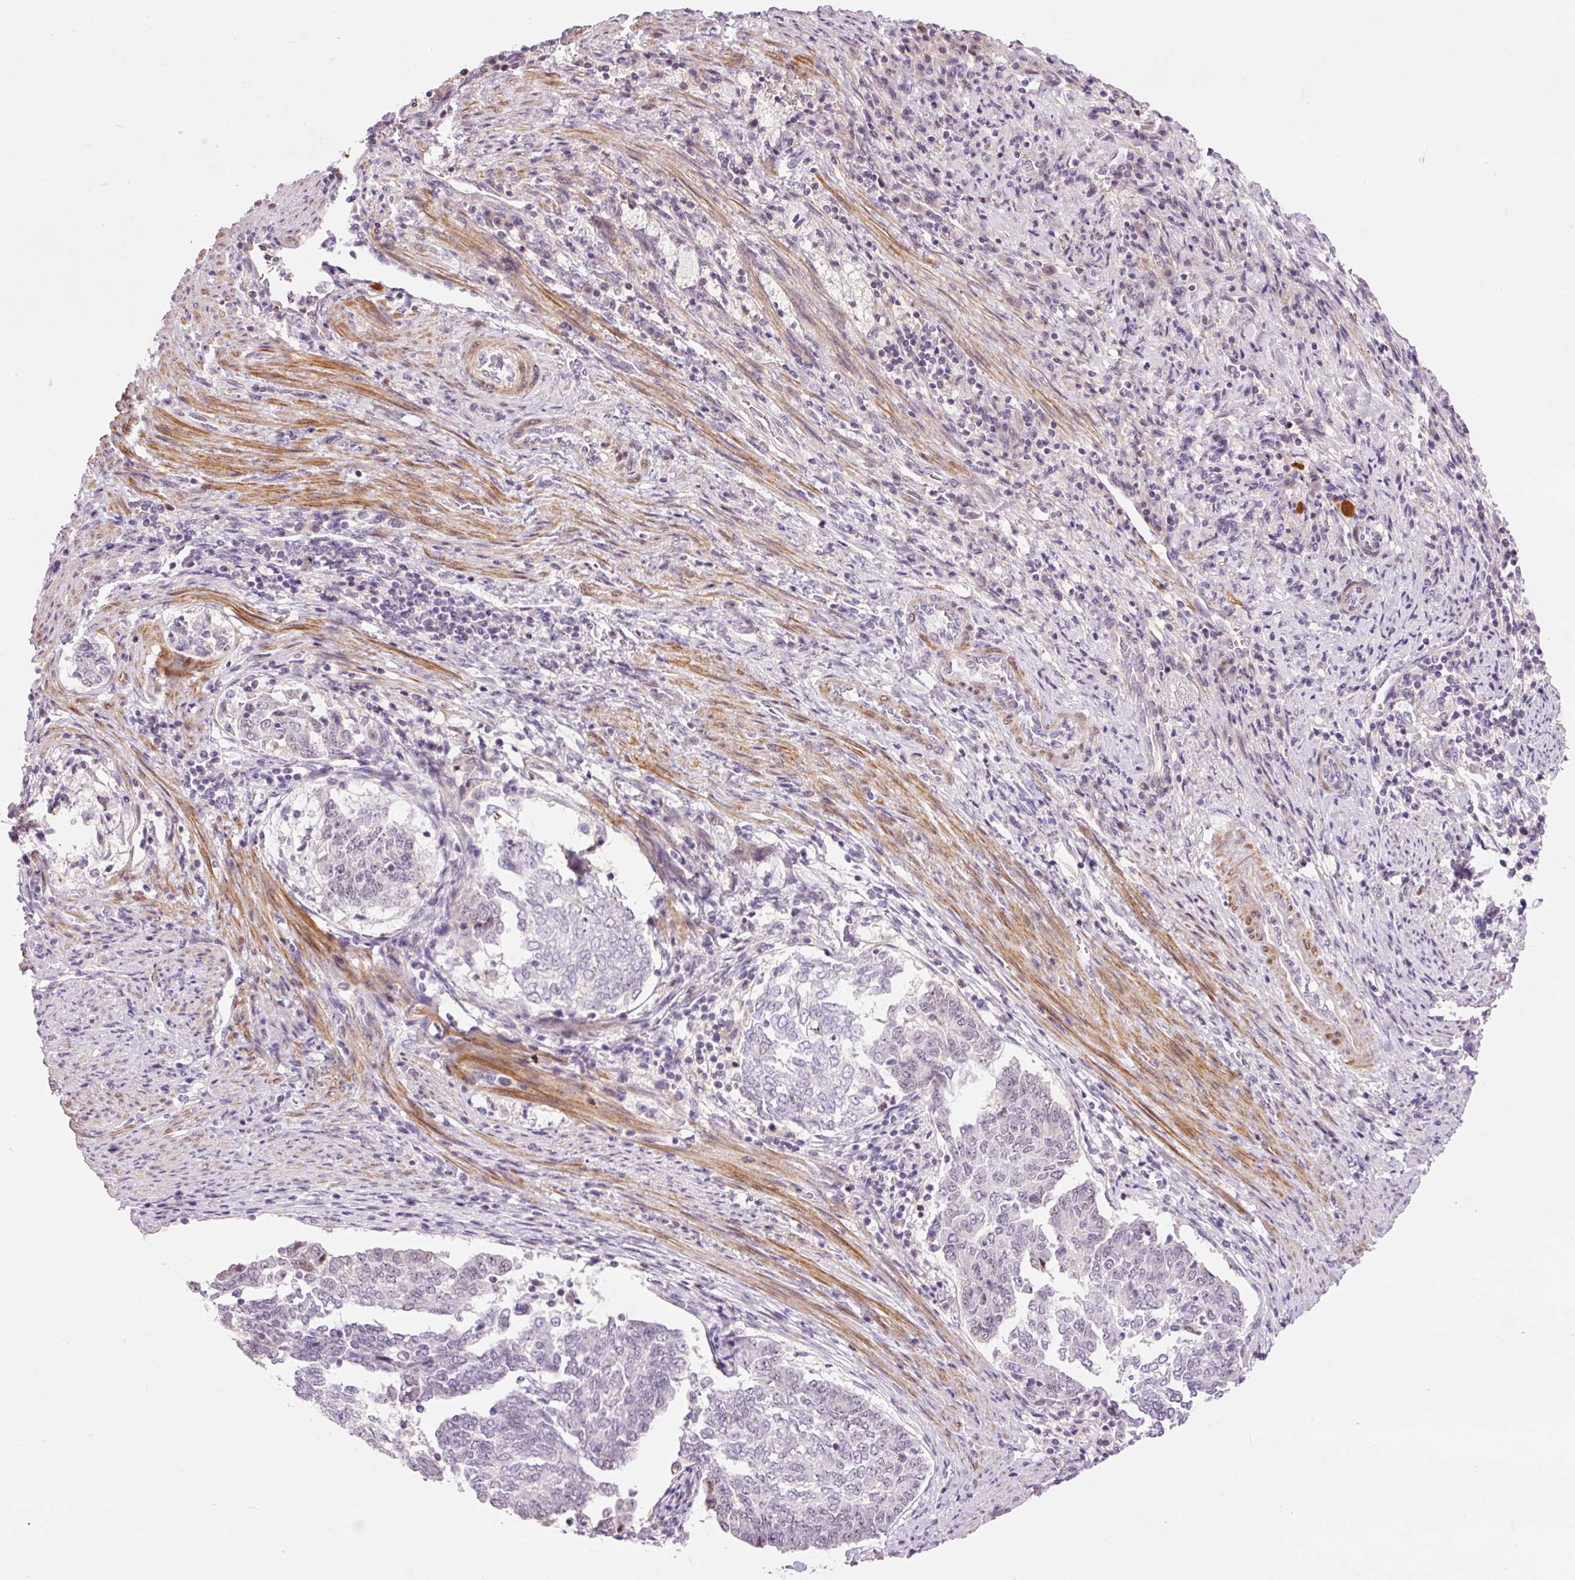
{"staining": {"intensity": "negative", "quantity": "none", "location": "none"}, "tissue": "endometrial cancer", "cell_type": "Tumor cells", "image_type": "cancer", "snomed": [{"axis": "morphology", "description": "Adenocarcinoma, NOS"}, {"axis": "topography", "description": "Endometrium"}], "caption": "High magnification brightfield microscopy of endometrial cancer (adenocarcinoma) stained with DAB (brown) and counterstained with hematoxylin (blue): tumor cells show no significant expression. The staining was performed using DAB to visualize the protein expression in brown, while the nuclei were stained in blue with hematoxylin (Magnification: 20x).", "gene": "HNF1A", "patient": {"sex": "female", "age": 80}}